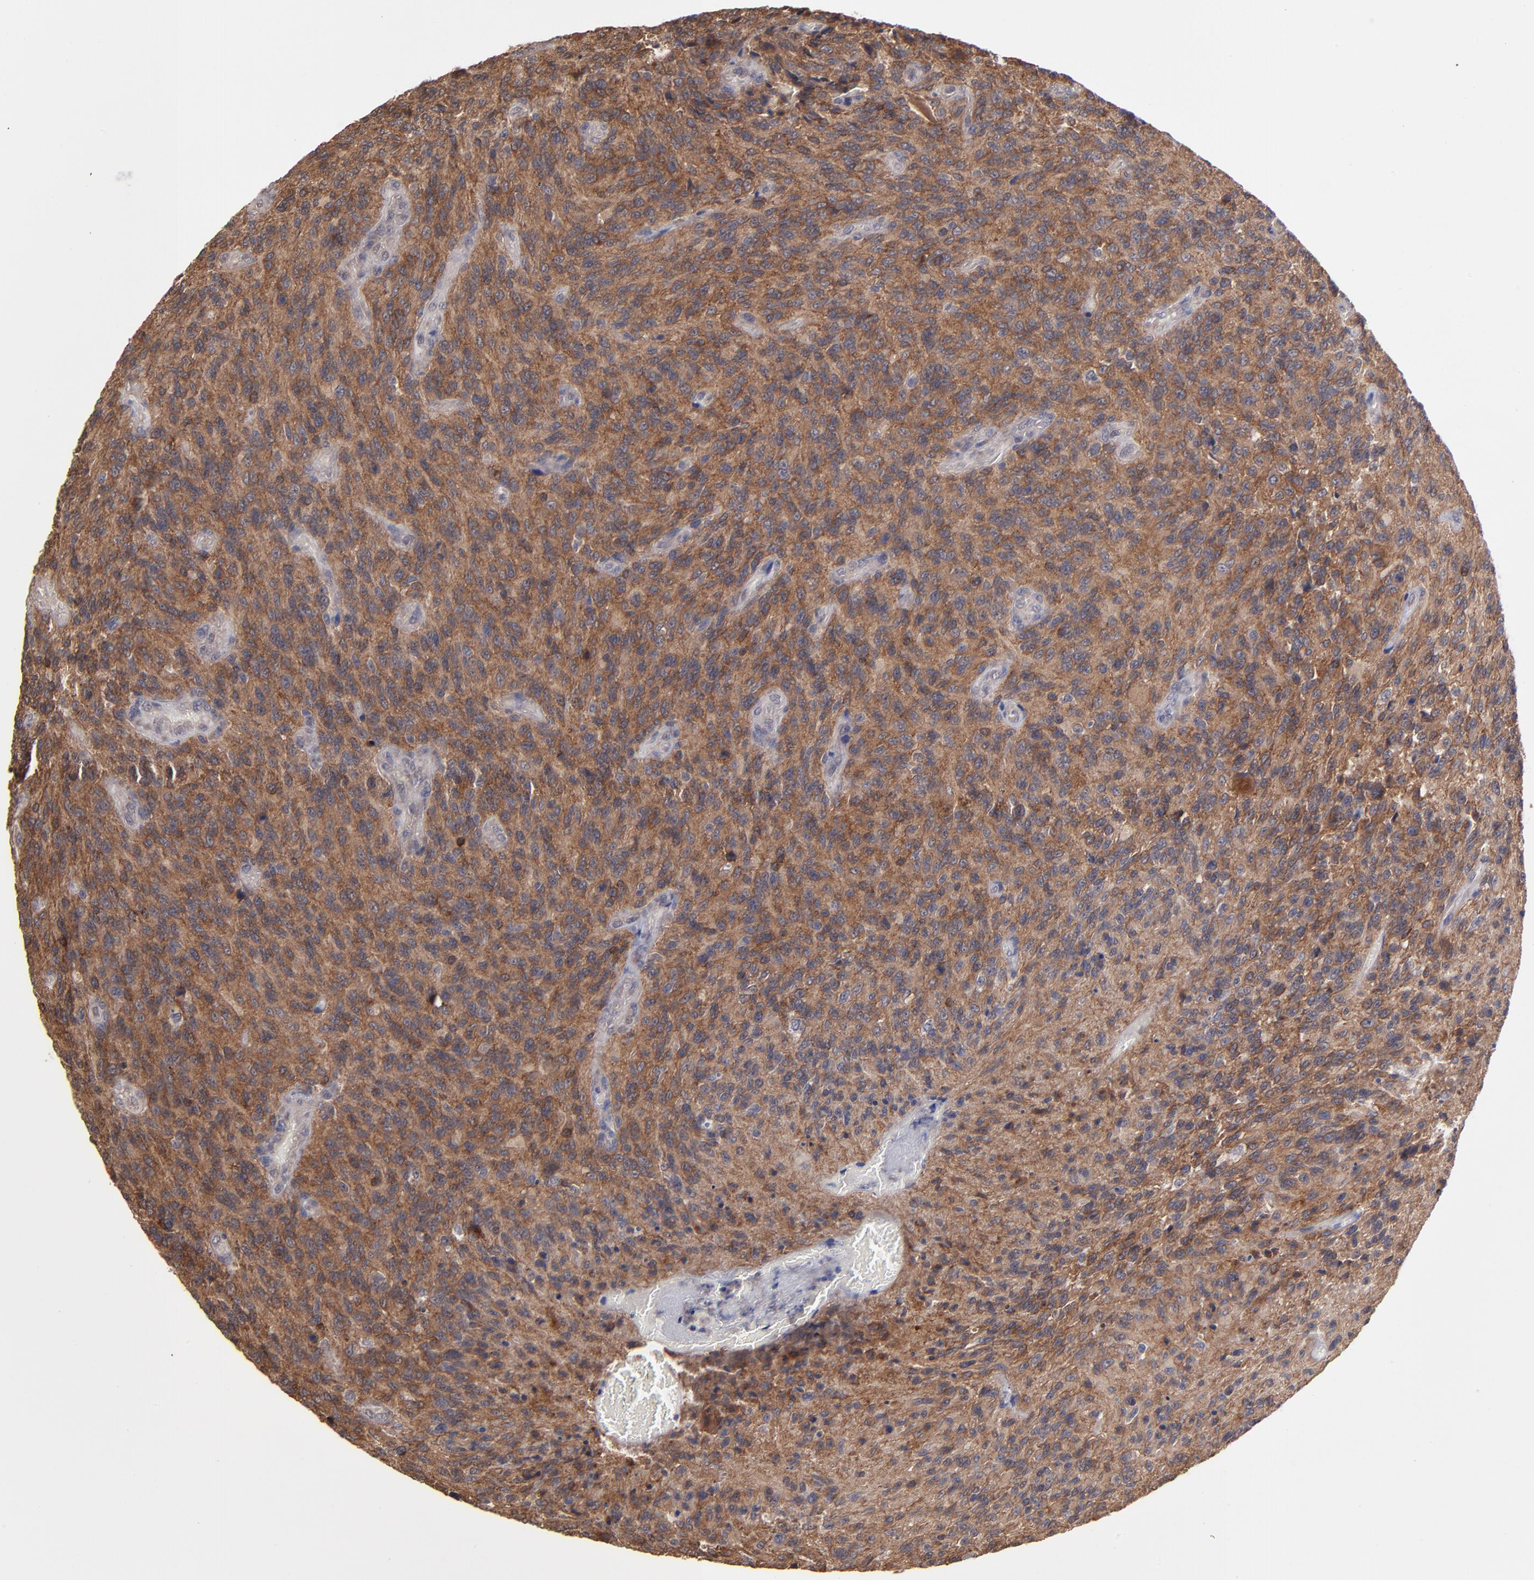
{"staining": {"intensity": "strong", "quantity": ">75%", "location": "cytoplasmic/membranous"}, "tissue": "glioma", "cell_type": "Tumor cells", "image_type": "cancer", "snomed": [{"axis": "morphology", "description": "Normal tissue, NOS"}, {"axis": "morphology", "description": "Glioma, malignant, High grade"}, {"axis": "topography", "description": "Cerebral cortex"}], "caption": "High-grade glioma (malignant) stained with immunohistochemistry (IHC) demonstrates strong cytoplasmic/membranous expression in approximately >75% of tumor cells.", "gene": "CHL1", "patient": {"sex": "male", "age": 56}}